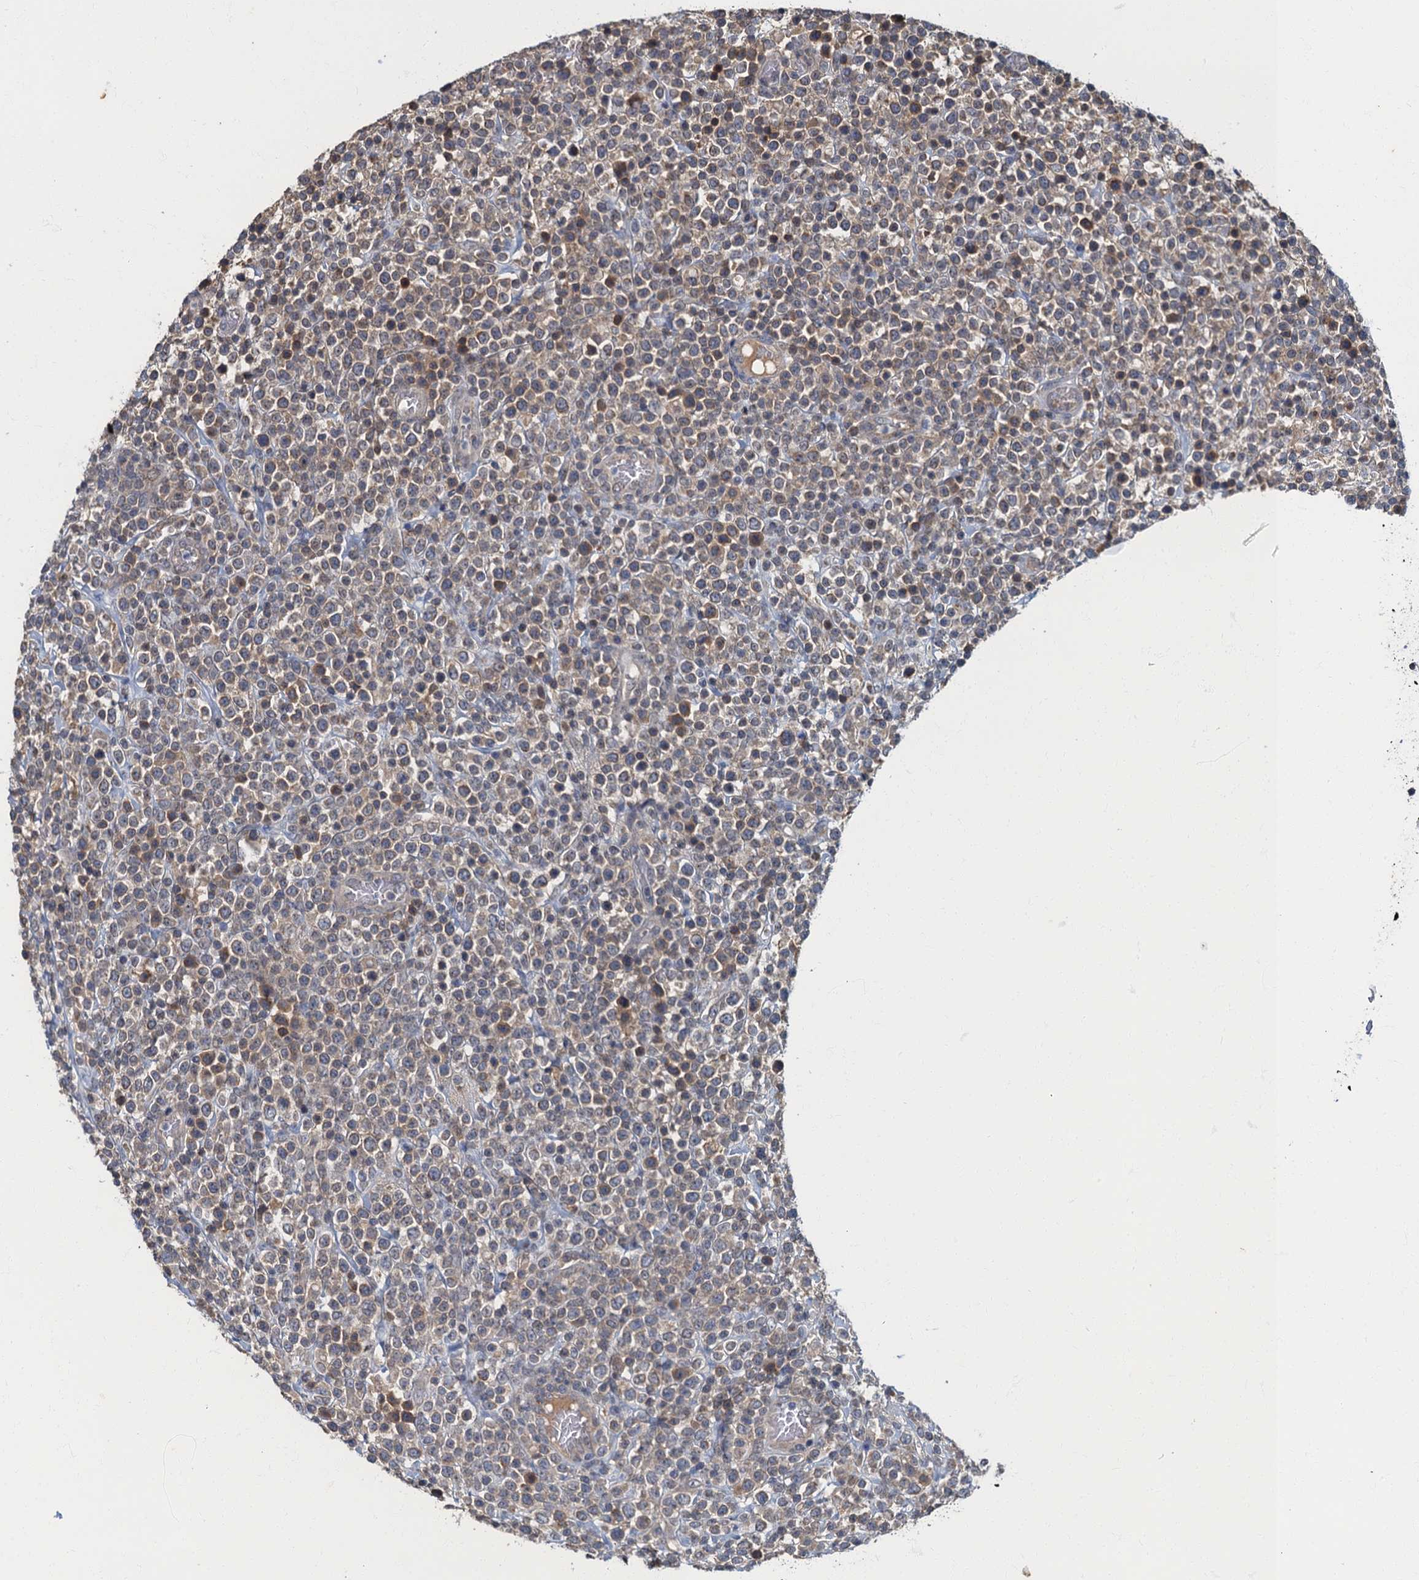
{"staining": {"intensity": "weak", "quantity": "25%-75%", "location": "cytoplasmic/membranous"}, "tissue": "lymphoma", "cell_type": "Tumor cells", "image_type": "cancer", "snomed": [{"axis": "morphology", "description": "Malignant lymphoma, non-Hodgkin's type, High grade"}, {"axis": "topography", "description": "Colon"}], "caption": "Protein staining of high-grade malignant lymphoma, non-Hodgkin's type tissue displays weak cytoplasmic/membranous positivity in about 25%-75% of tumor cells. Nuclei are stained in blue.", "gene": "WDCP", "patient": {"sex": "female", "age": 53}}